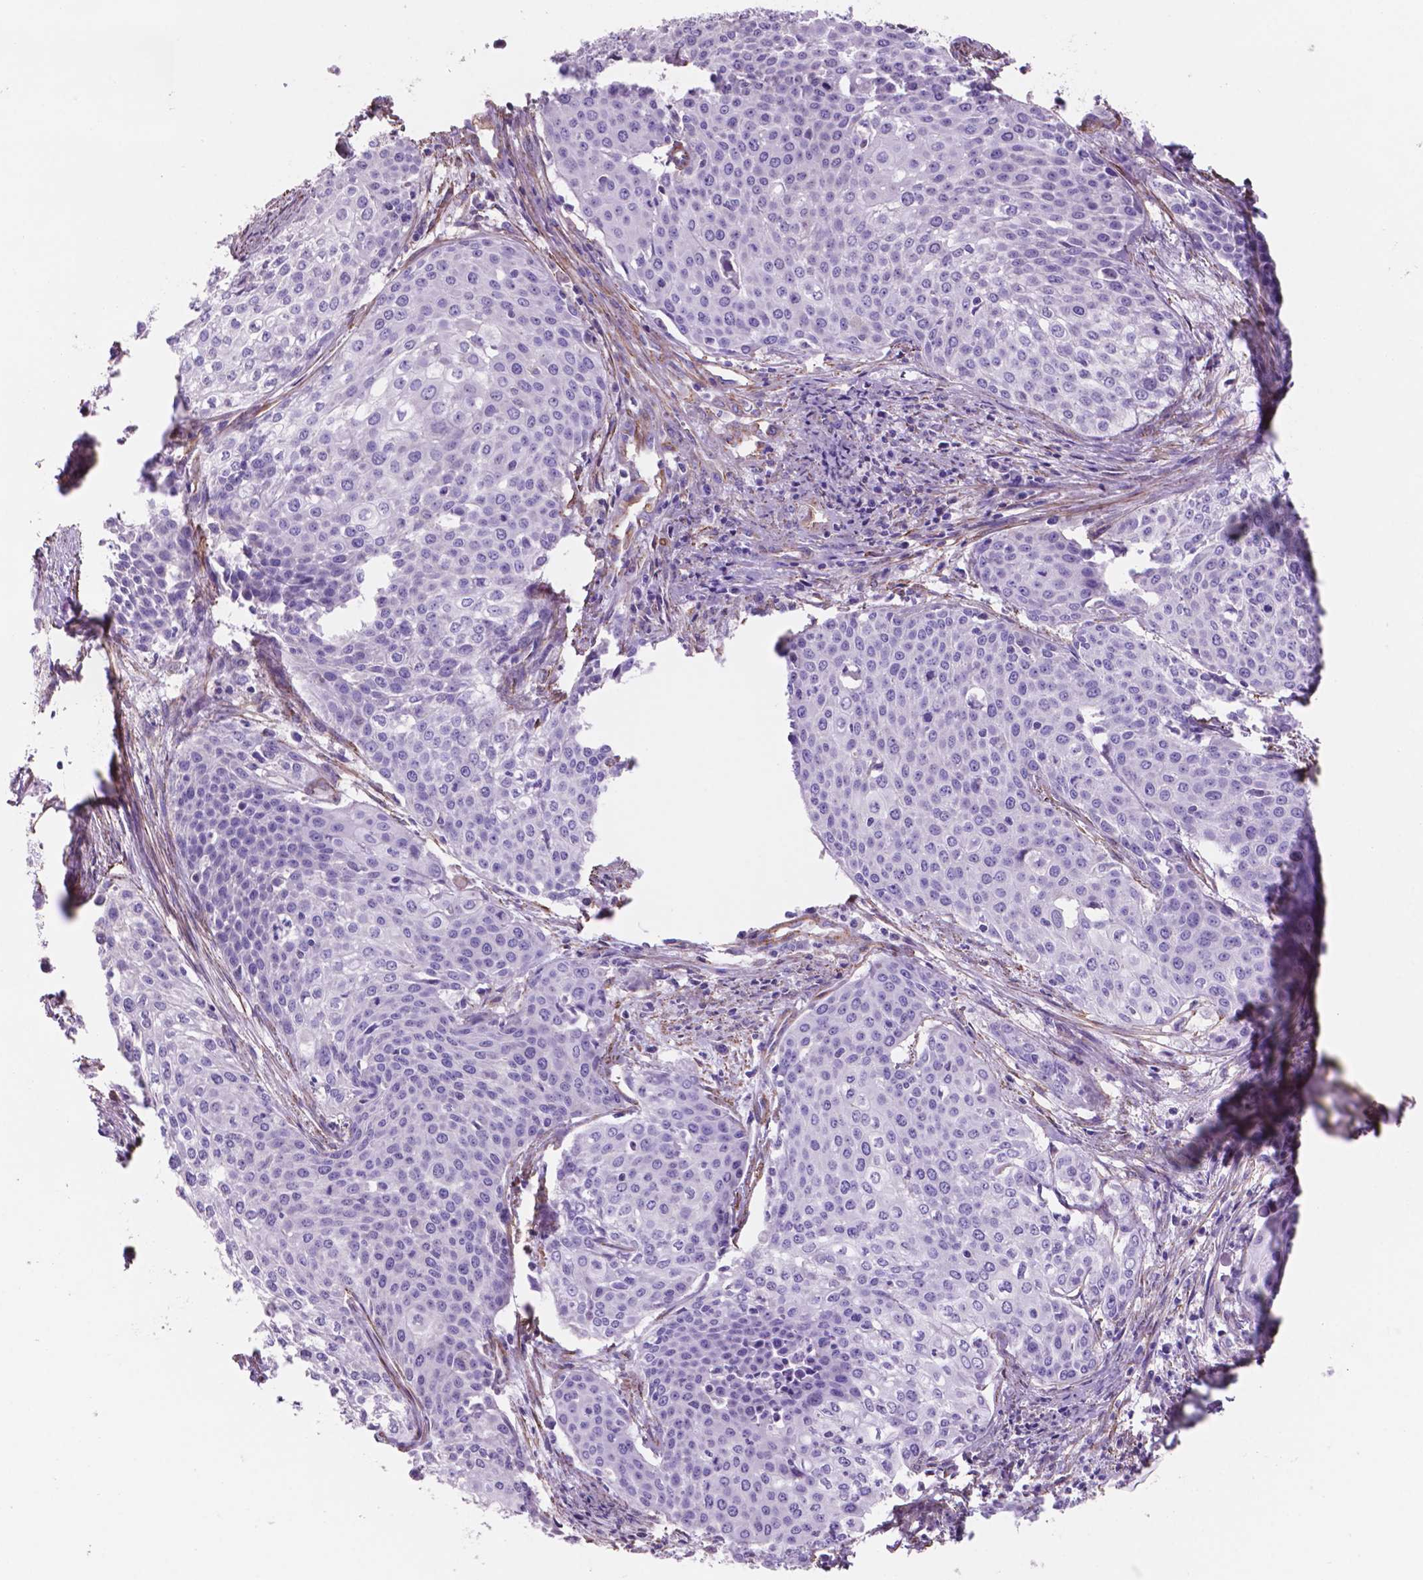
{"staining": {"intensity": "negative", "quantity": "none", "location": "none"}, "tissue": "cervical cancer", "cell_type": "Tumor cells", "image_type": "cancer", "snomed": [{"axis": "morphology", "description": "Squamous cell carcinoma, NOS"}, {"axis": "topography", "description": "Cervix"}], "caption": "Cervical squamous cell carcinoma stained for a protein using IHC exhibits no positivity tumor cells.", "gene": "TOR2A", "patient": {"sex": "female", "age": 39}}